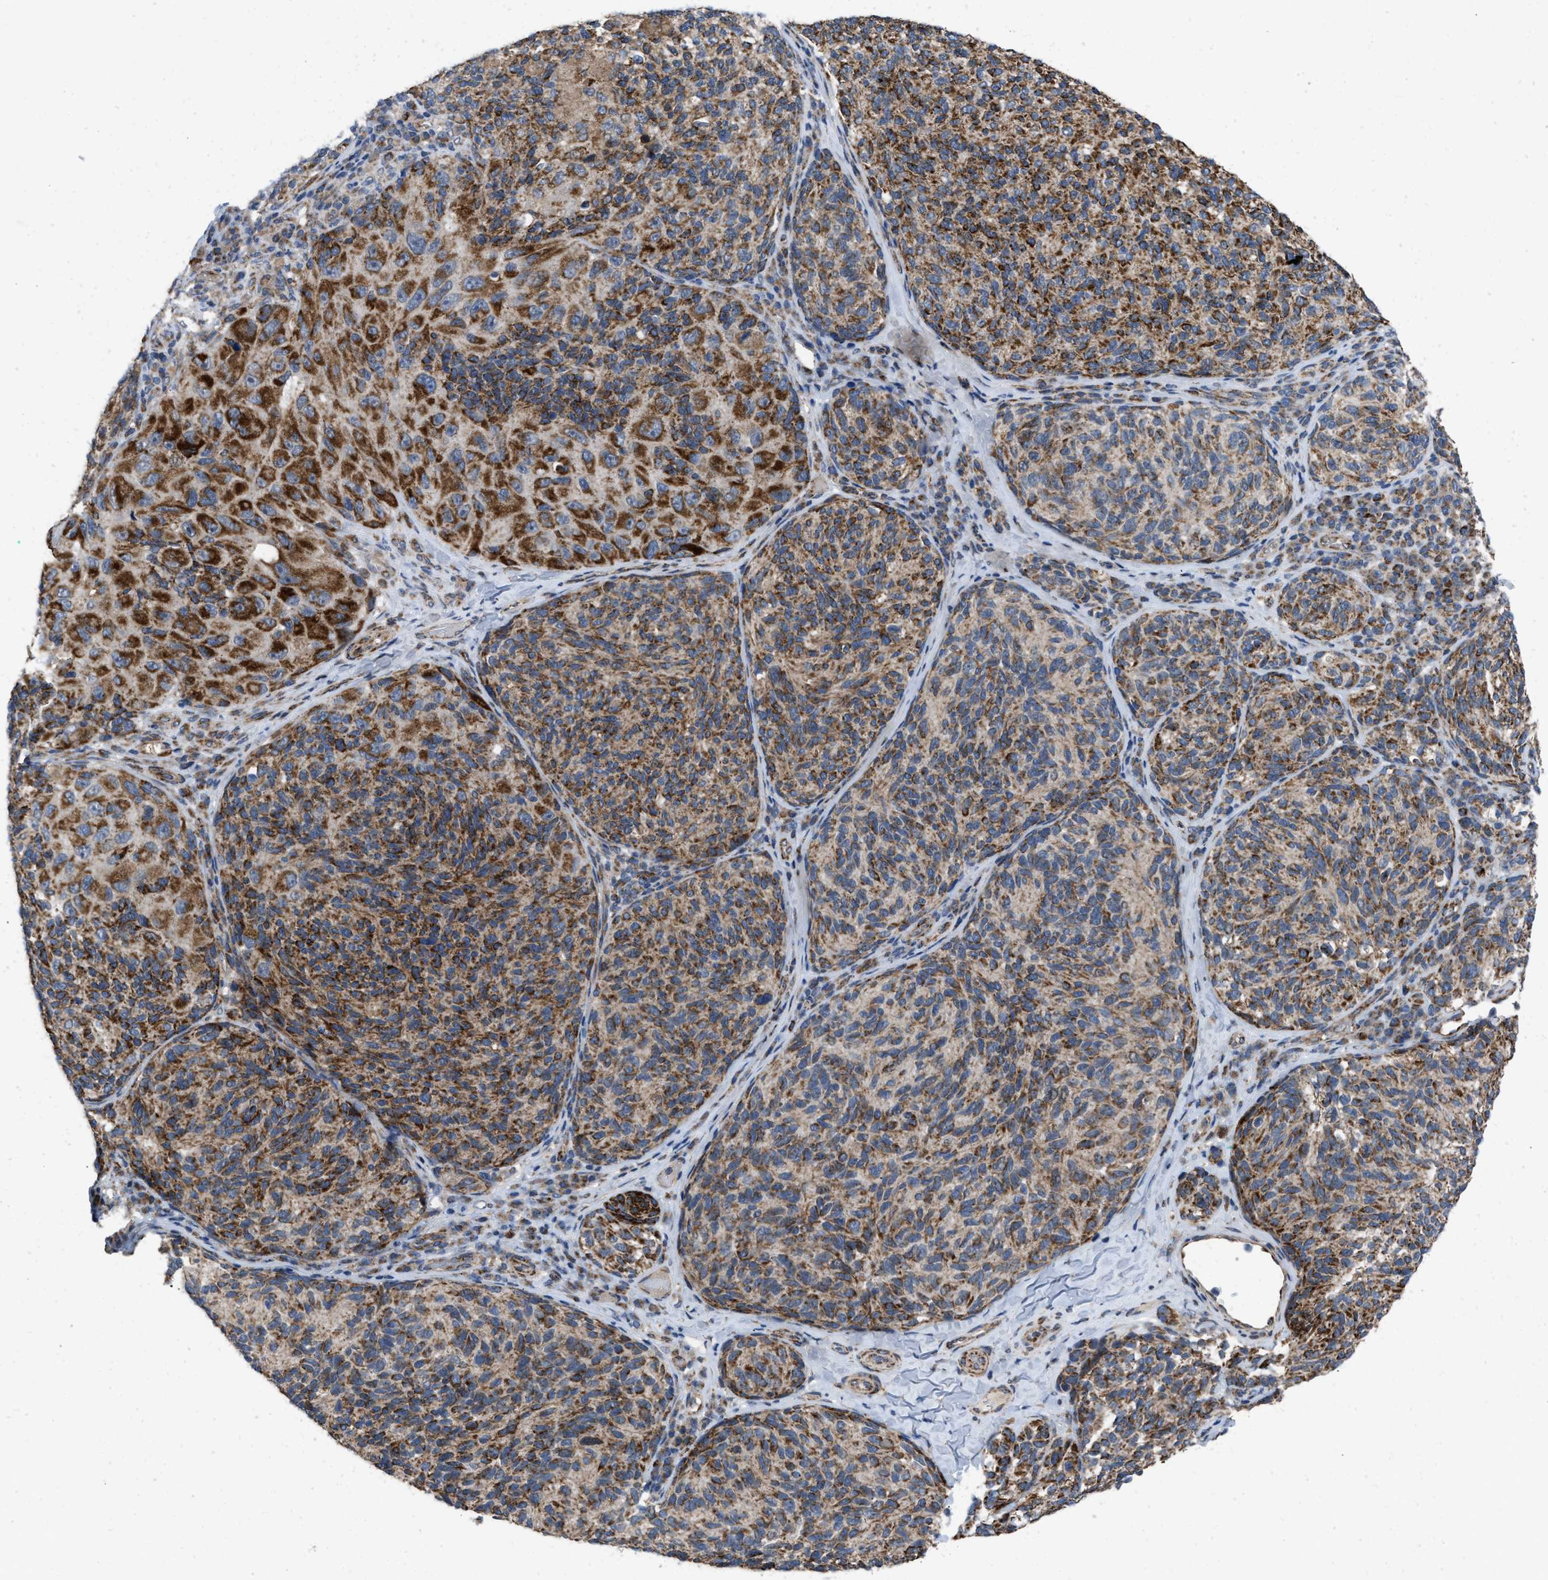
{"staining": {"intensity": "strong", "quantity": ">75%", "location": "cytoplasmic/membranous"}, "tissue": "melanoma", "cell_type": "Tumor cells", "image_type": "cancer", "snomed": [{"axis": "morphology", "description": "Malignant melanoma, NOS"}, {"axis": "topography", "description": "Skin"}], "caption": "This is a micrograph of IHC staining of melanoma, which shows strong staining in the cytoplasmic/membranous of tumor cells.", "gene": "AKAP1", "patient": {"sex": "female", "age": 73}}